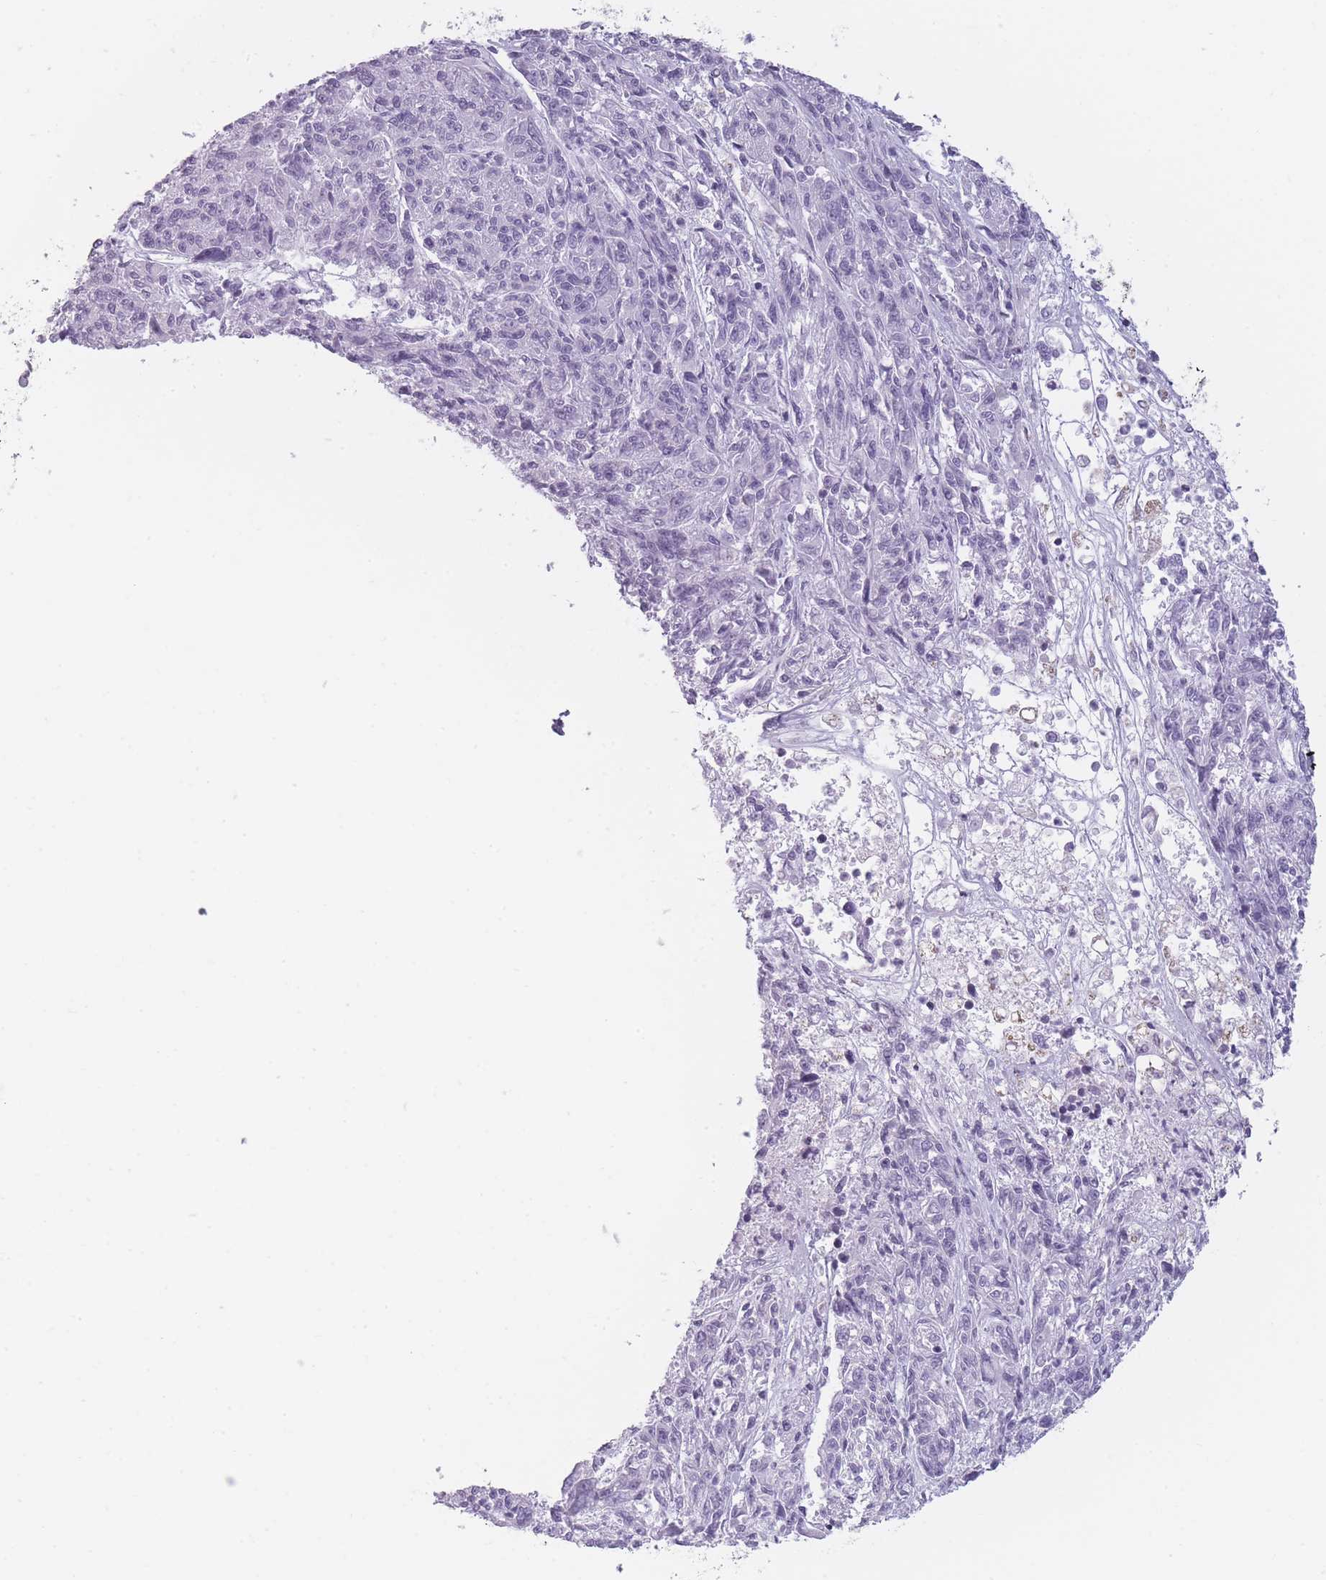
{"staining": {"intensity": "negative", "quantity": "none", "location": "none"}, "tissue": "melanoma", "cell_type": "Tumor cells", "image_type": "cancer", "snomed": [{"axis": "morphology", "description": "Malignant melanoma, NOS"}, {"axis": "topography", "description": "Skin"}], "caption": "An image of malignant melanoma stained for a protein shows no brown staining in tumor cells. (DAB (3,3'-diaminobenzidine) immunohistochemistry with hematoxylin counter stain).", "gene": "GGT1", "patient": {"sex": "male", "age": 53}}